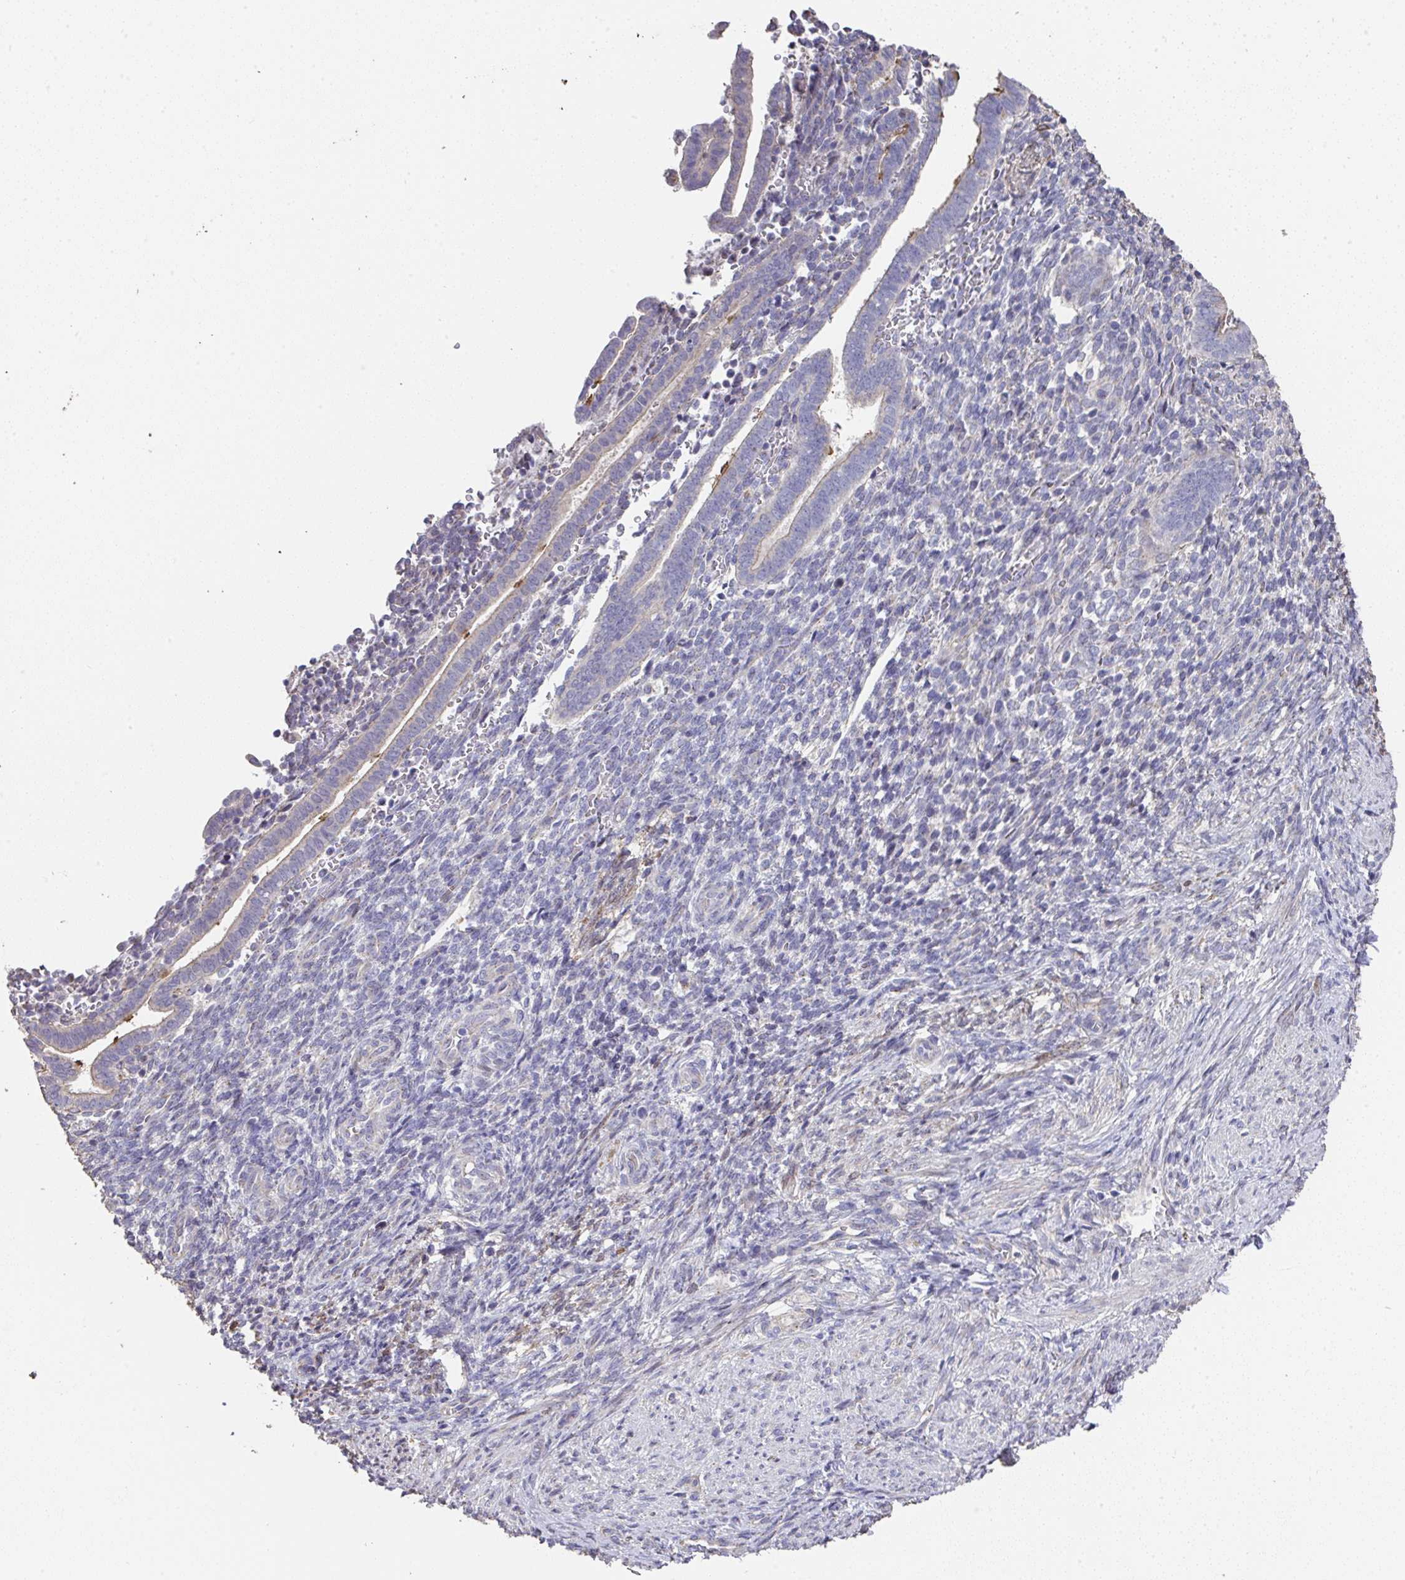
{"staining": {"intensity": "negative", "quantity": "none", "location": "none"}, "tissue": "endometrium", "cell_type": "Cells in endometrial stroma", "image_type": "normal", "snomed": [{"axis": "morphology", "description": "Normal tissue, NOS"}, {"axis": "topography", "description": "Endometrium"}], "caption": "This is an immunohistochemistry (IHC) image of benign human endometrium. There is no expression in cells in endometrial stroma.", "gene": "RUNDC3B", "patient": {"sex": "female", "age": 34}}